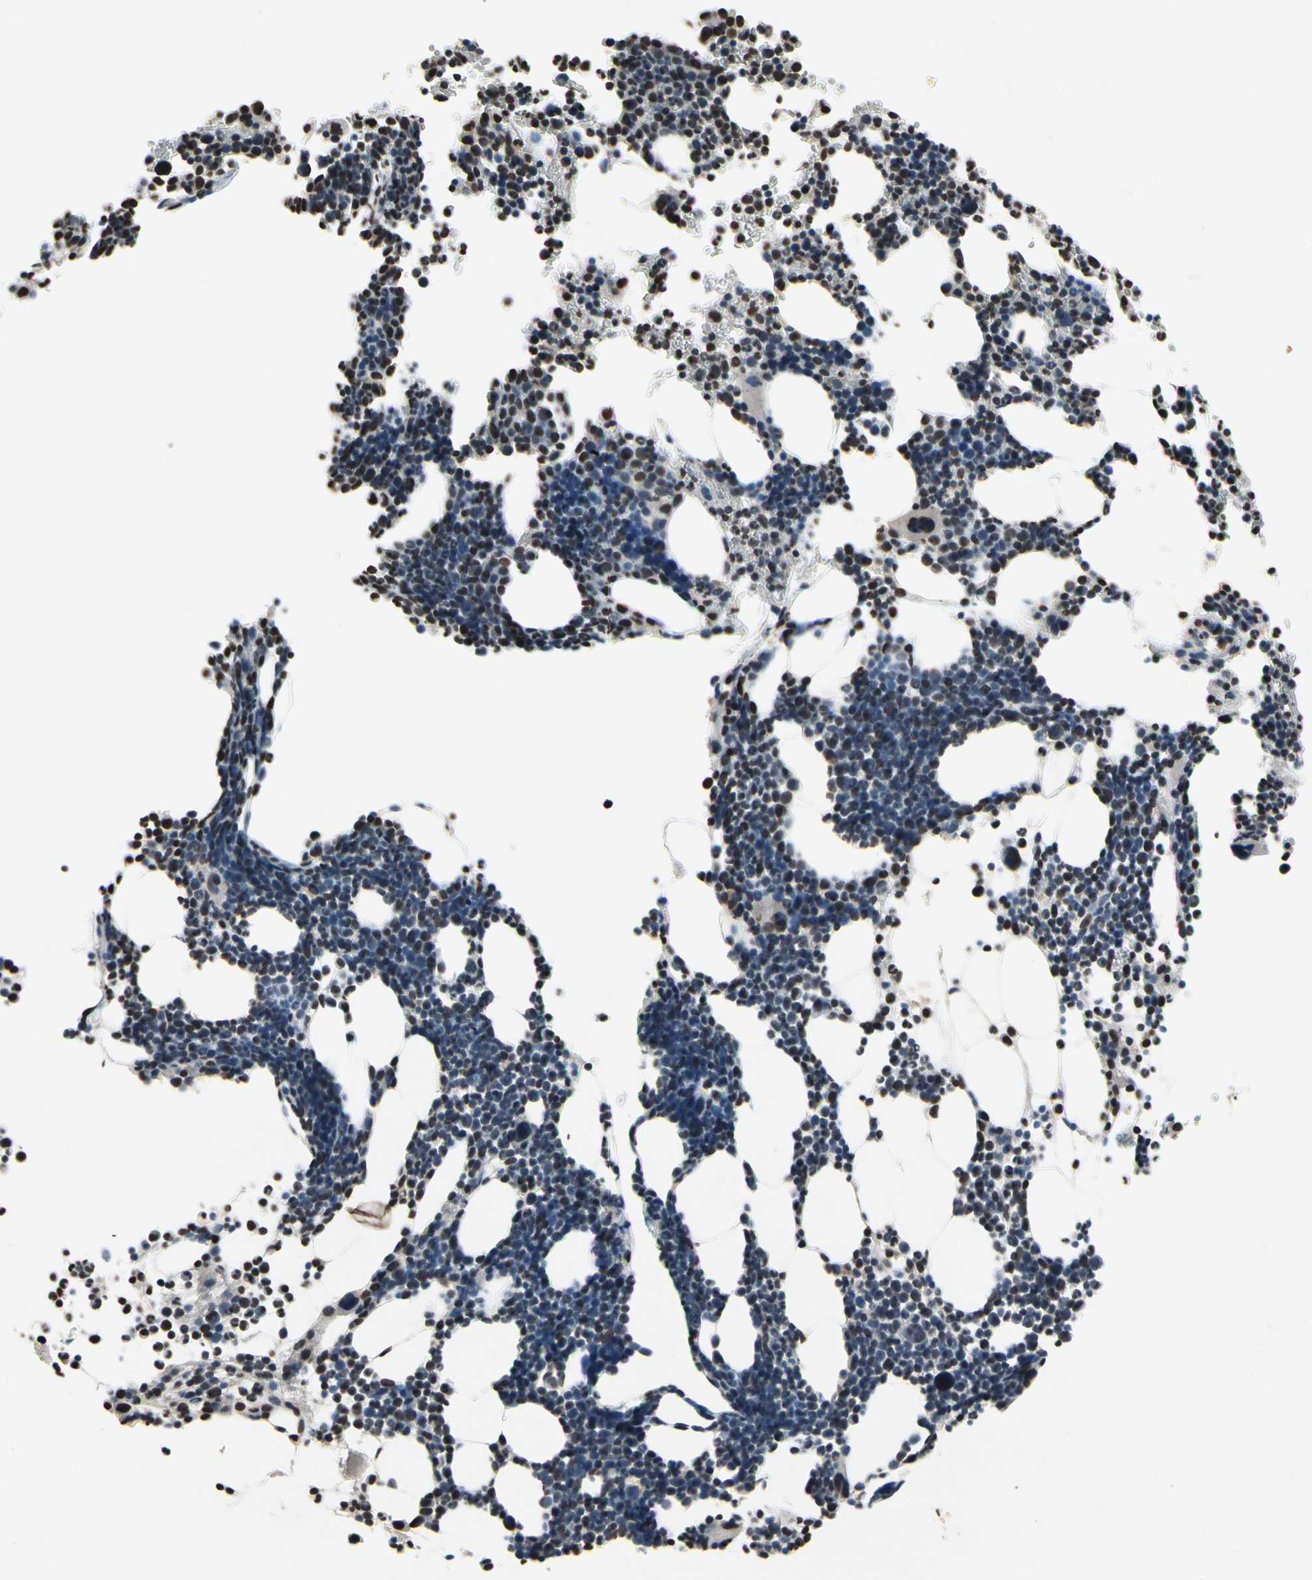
{"staining": {"intensity": "moderate", "quantity": "25%-75%", "location": "nuclear"}, "tissue": "bone marrow", "cell_type": "Hematopoietic cells", "image_type": "normal", "snomed": [{"axis": "morphology", "description": "Normal tissue, NOS"}, {"axis": "topography", "description": "Bone marrow"}], "caption": "High-power microscopy captured an immunohistochemistry (IHC) micrograph of unremarkable bone marrow, revealing moderate nuclear expression in about 25%-75% of hematopoietic cells. Nuclei are stained in blue.", "gene": "HIPK2", "patient": {"sex": "female", "age": 68}}